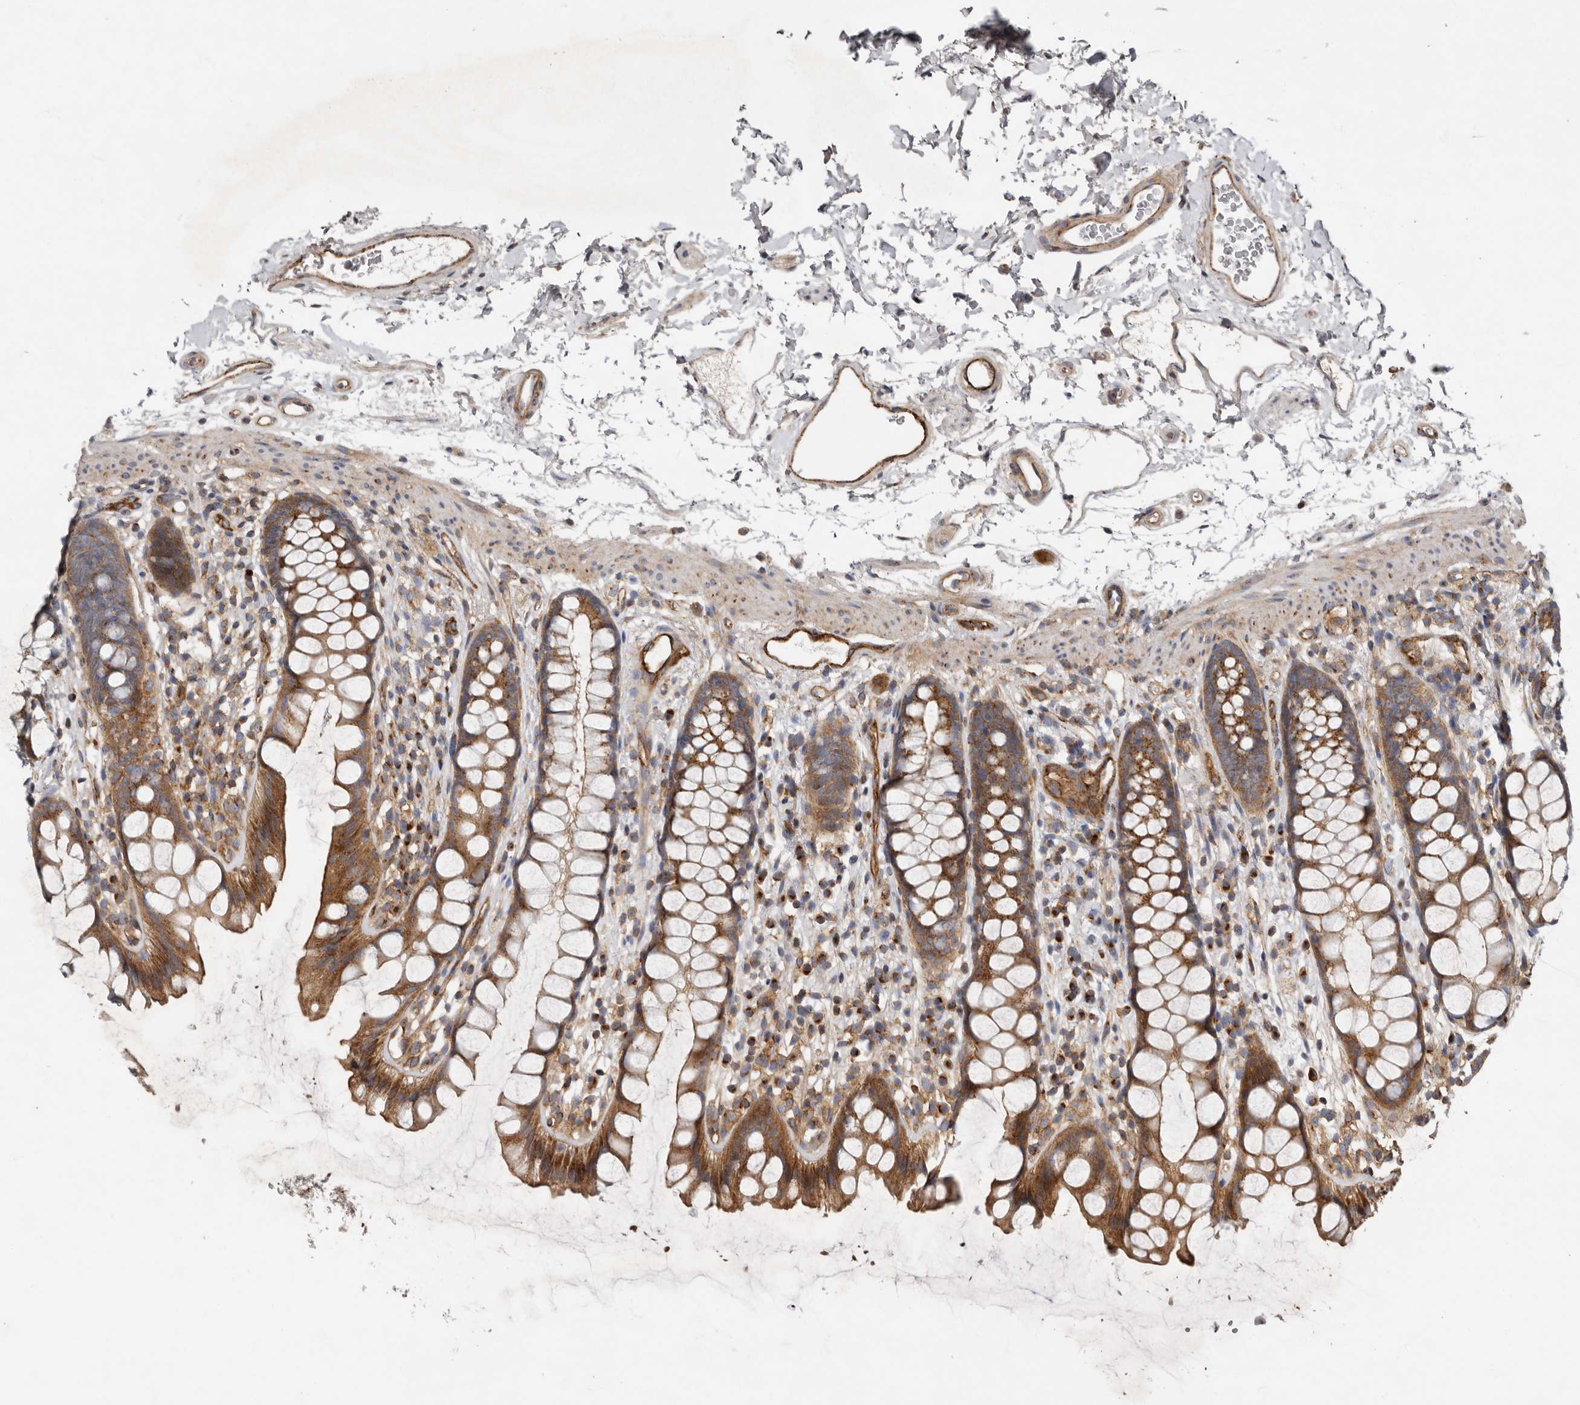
{"staining": {"intensity": "moderate", "quantity": ">75%", "location": "cytoplasmic/membranous"}, "tissue": "rectum", "cell_type": "Glandular cells", "image_type": "normal", "snomed": [{"axis": "morphology", "description": "Normal tissue, NOS"}, {"axis": "topography", "description": "Rectum"}], "caption": "An image of rectum stained for a protein demonstrates moderate cytoplasmic/membranous brown staining in glandular cells.", "gene": "LUZP1", "patient": {"sex": "female", "age": 65}}